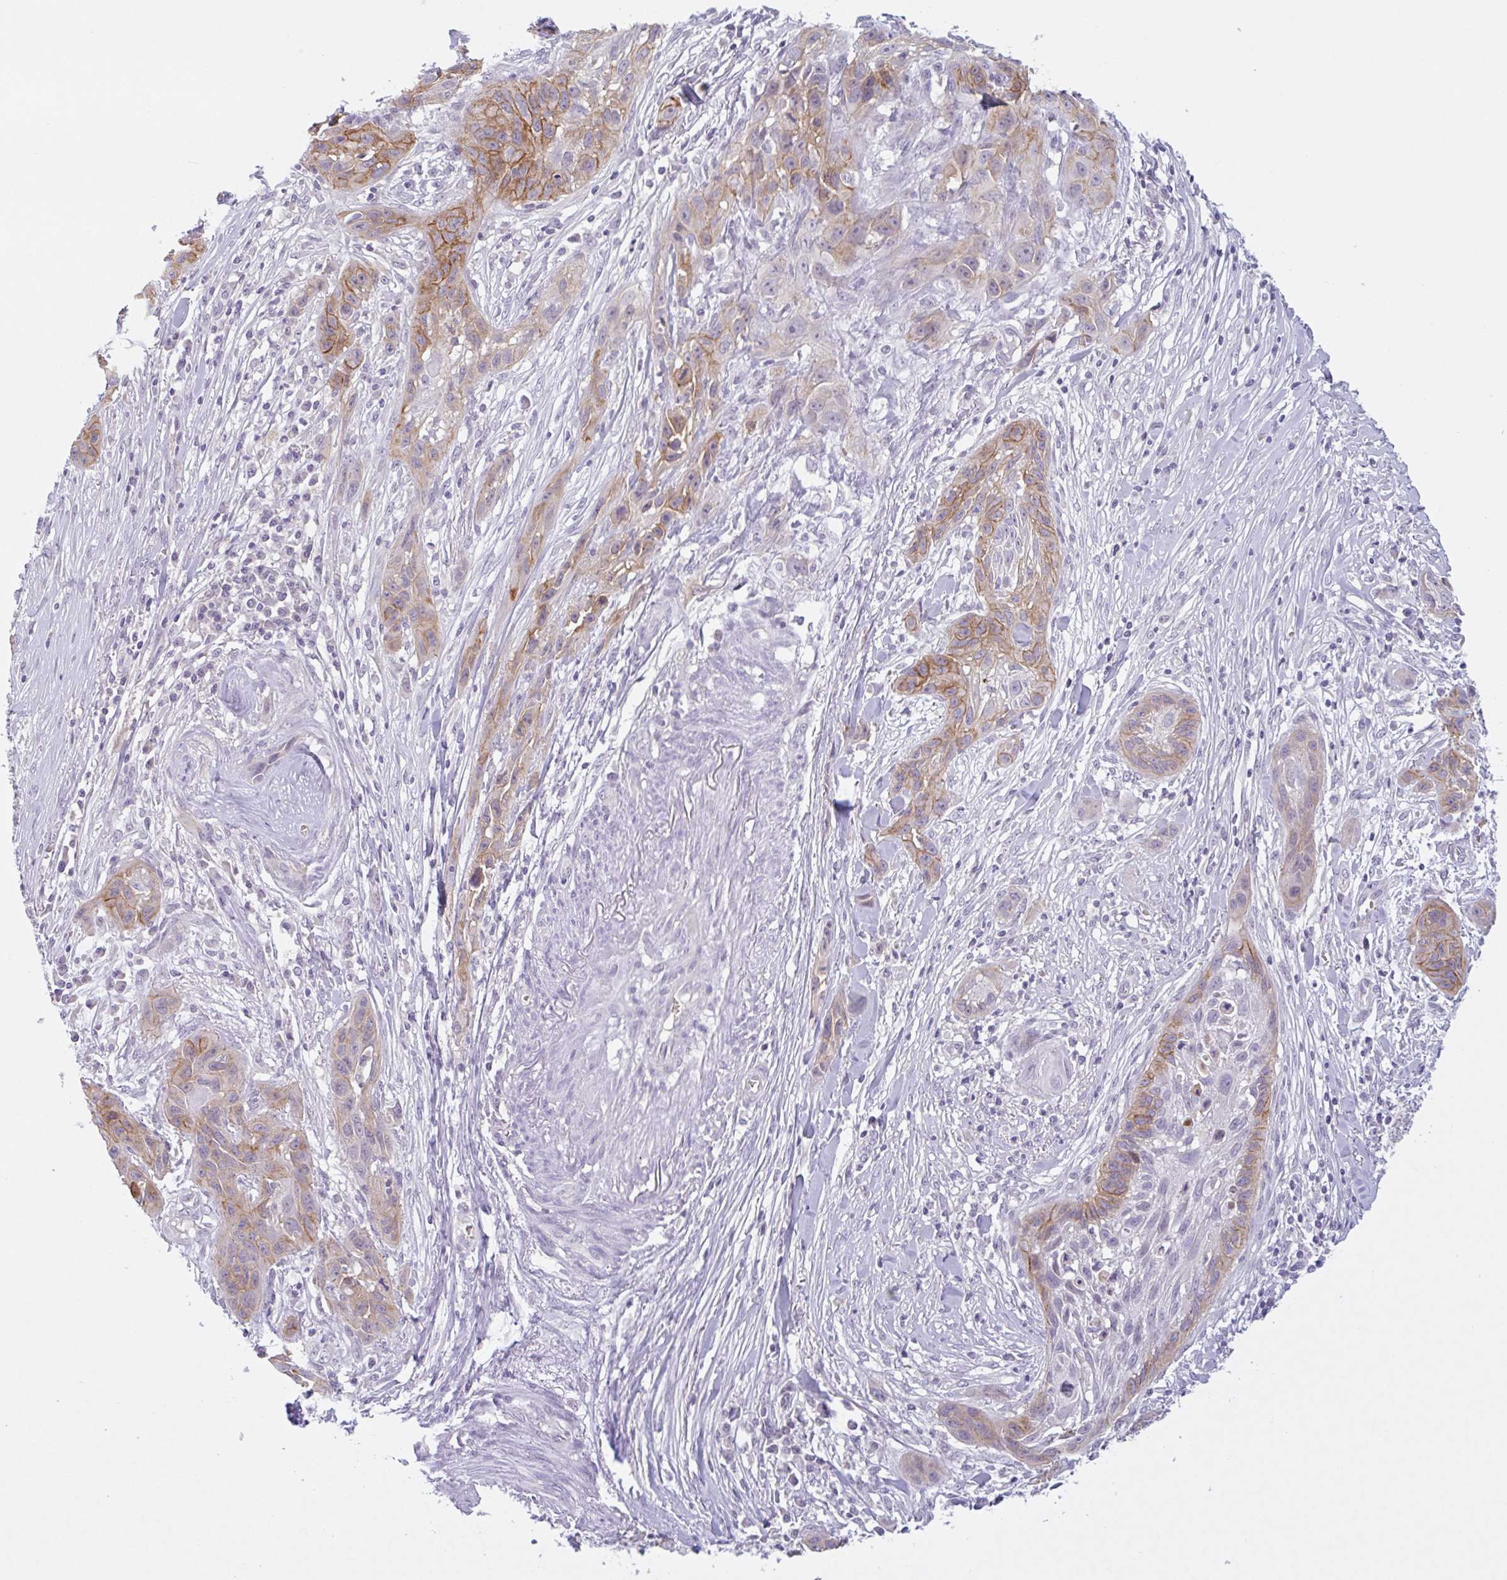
{"staining": {"intensity": "moderate", "quantity": "25%-75%", "location": "cytoplasmic/membranous"}, "tissue": "skin cancer", "cell_type": "Tumor cells", "image_type": "cancer", "snomed": [{"axis": "morphology", "description": "Squamous cell carcinoma, NOS"}, {"axis": "topography", "description": "Skin"}, {"axis": "topography", "description": "Vulva"}], "caption": "Immunohistochemistry (IHC) staining of skin cancer, which shows medium levels of moderate cytoplasmic/membranous staining in about 25%-75% of tumor cells indicating moderate cytoplasmic/membranous protein positivity. The staining was performed using DAB (brown) for protein detection and nuclei were counterstained in hematoxylin (blue).", "gene": "RHAG", "patient": {"sex": "female", "age": 83}}